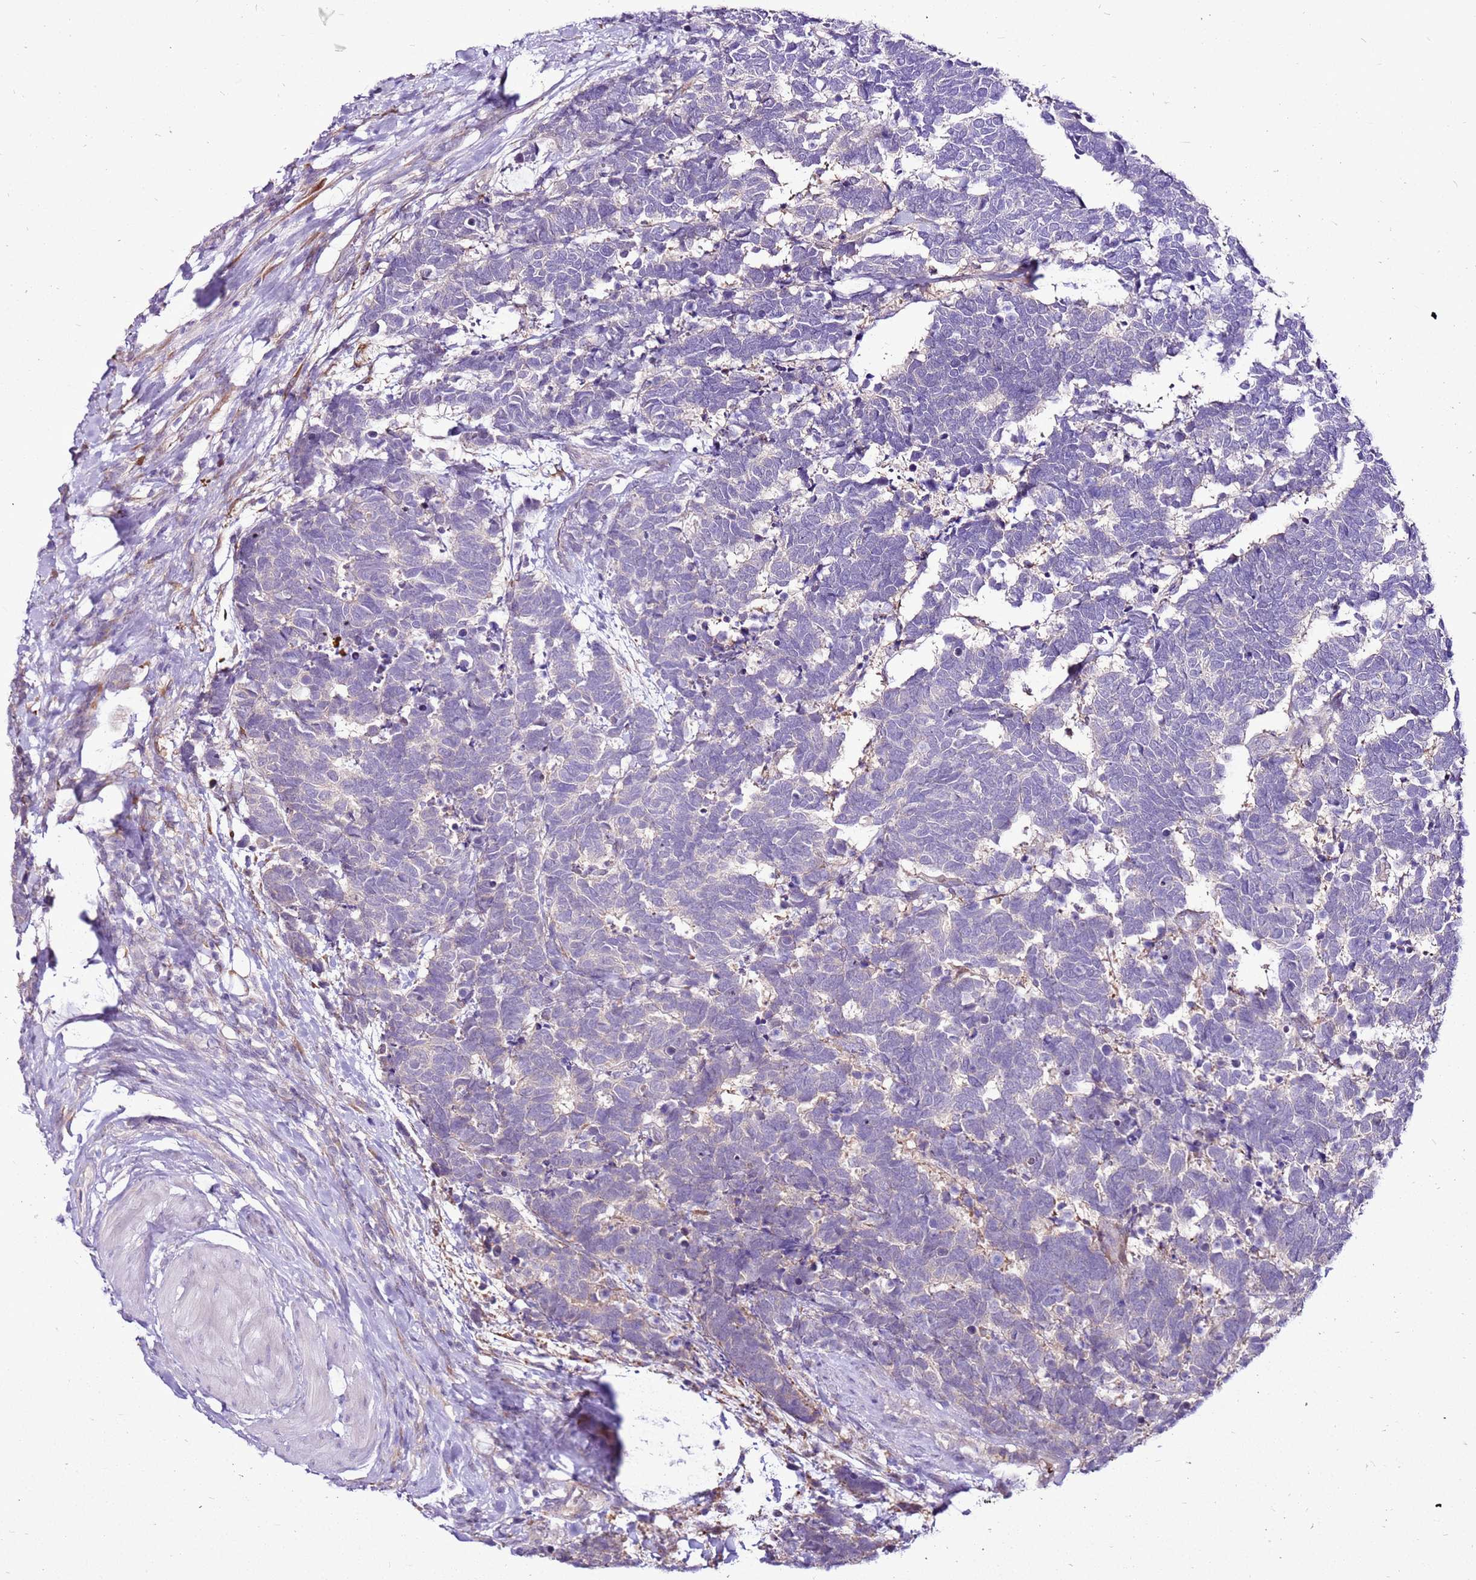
{"staining": {"intensity": "moderate", "quantity": ">75%", "location": "cytoplasmic/membranous"}, "tissue": "carcinoid", "cell_type": "Tumor cells", "image_type": "cancer", "snomed": [{"axis": "morphology", "description": "Carcinoma, NOS"}, {"axis": "morphology", "description": "Carcinoid, malignant, NOS"}, {"axis": "topography", "description": "Urinary bladder"}], "caption": "IHC photomicrograph of carcinoid stained for a protein (brown), which reveals medium levels of moderate cytoplasmic/membranous expression in approximately >75% of tumor cells.", "gene": "SLC38A5", "patient": {"sex": "male", "age": 57}}